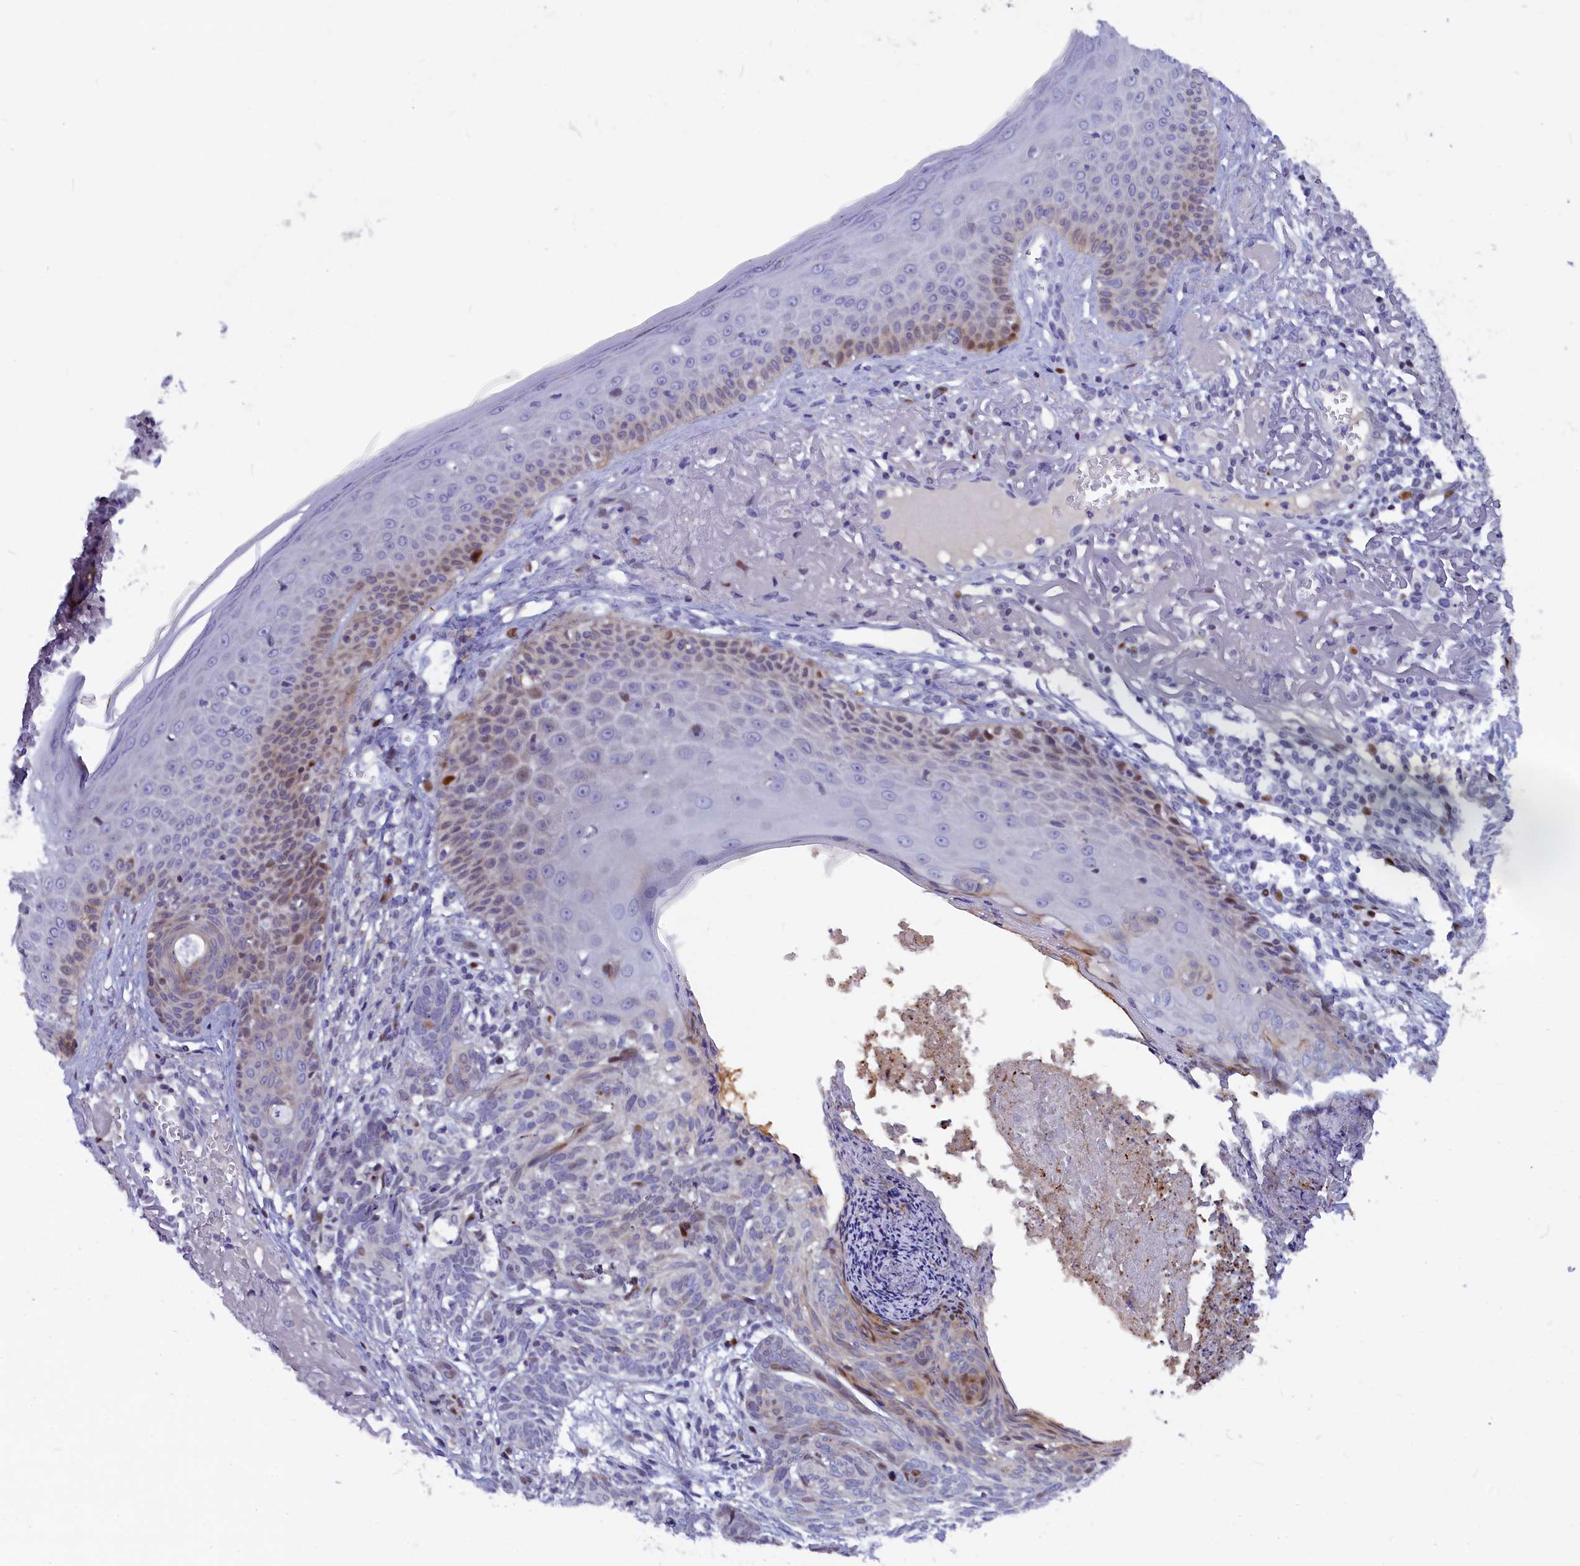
{"staining": {"intensity": "moderate", "quantity": "<25%", "location": "nuclear"}, "tissue": "skin cancer", "cell_type": "Tumor cells", "image_type": "cancer", "snomed": [{"axis": "morphology", "description": "Normal tissue, NOS"}, {"axis": "morphology", "description": "Basal cell carcinoma"}, {"axis": "topography", "description": "Skin"}], "caption": "Protein staining exhibits moderate nuclear positivity in approximately <25% of tumor cells in skin cancer. The protein of interest is shown in brown color, while the nuclei are stained blue.", "gene": "NKPD1", "patient": {"sex": "male", "age": 66}}